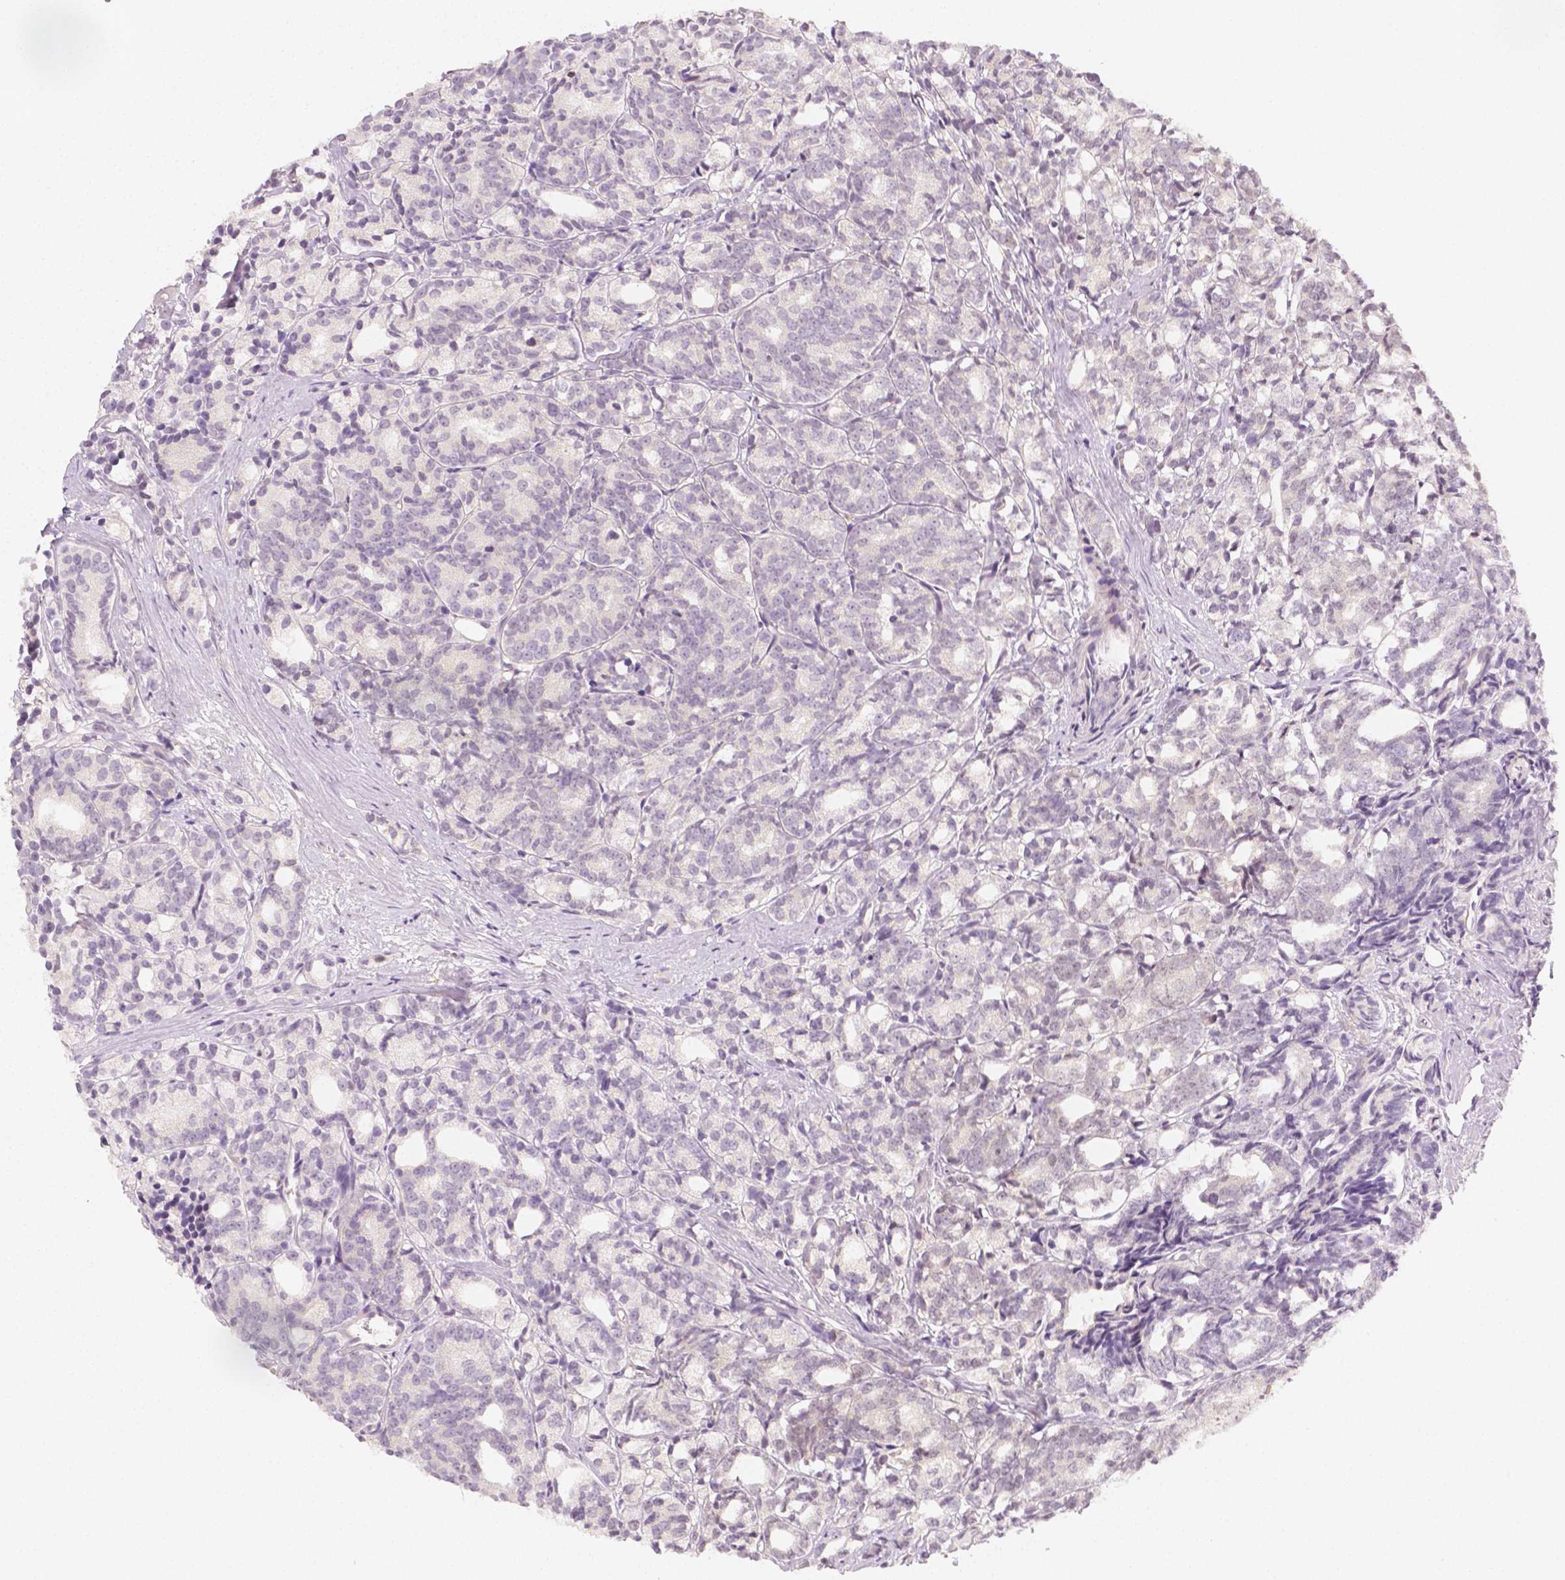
{"staining": {"intensity": "negative", "quantity": "none", "location": "none"}, "tissue": "prostate cancer", "cell_type": "Tumor cells", "image_type": "cancer", "snomed": [{"axis": "morphology", "description": "Adenocarcinoma, High grade"}, {"axis": "topography", "description": "Prostate"}], "caption": "Prostate cancer was stained to show a protein in brown. There is no significant expression in tumor cells.", "gene": "SGTB", "patient": {"sex": "male", "age": 53}}